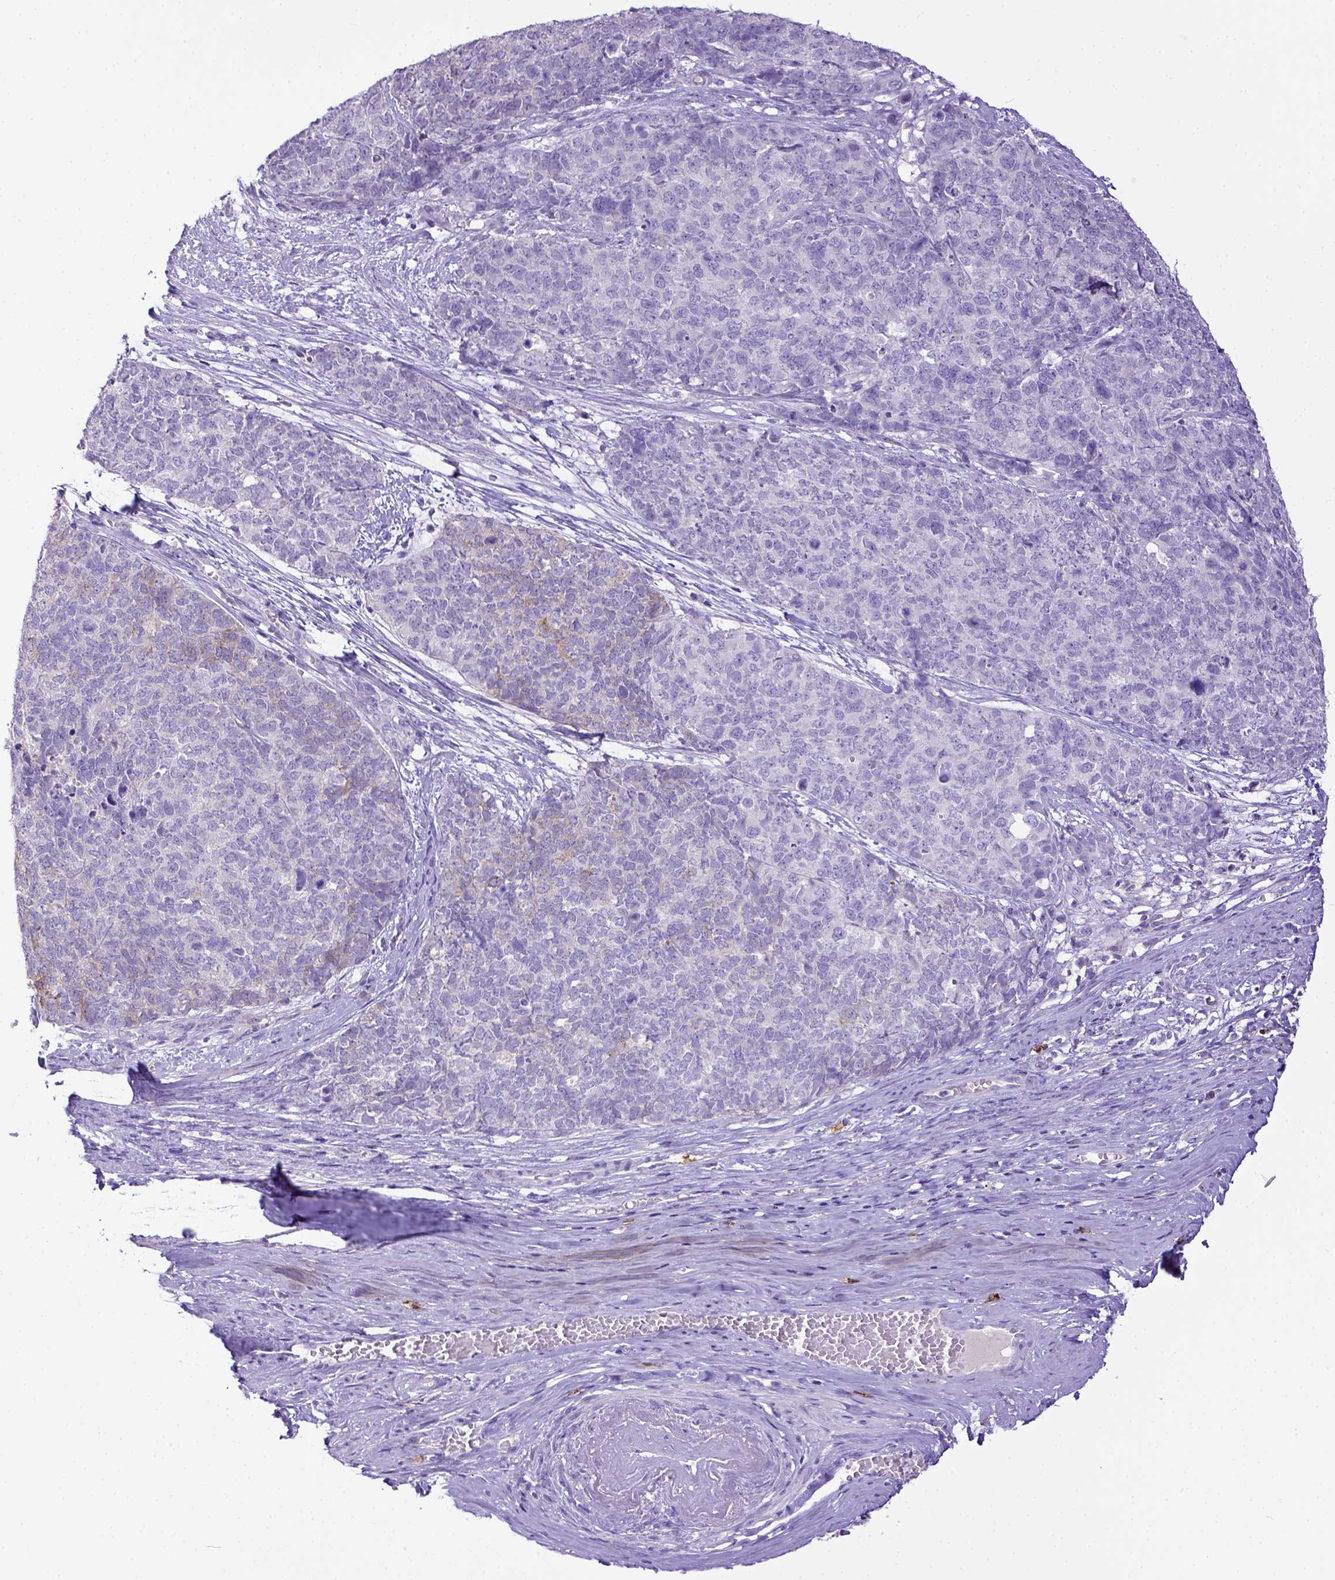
{"staining": {"intensity": "negative", "quantity": "none", "location": "none"}, "tissue": "cervical cancer", "cell_type": "Tumor cells", "image_type": "cancer", "snomed": [{"axis": "morphology", "description": "Squamous cell carcinoma, NOS"}, {"axis": "topography", "description": "Cervix"}], "caption": "Tumor cells are negative for protein expression in human cervical cancer (squamous cell carcinoma). Brightfield microscopy of immunohistochemistry stained with DAB (3,3'-diaminobenzidine) (brown) and hematoxylin (blue), captured at high magnification.", "gene": "KIT", "patient": {"sex": "female", "age": 63}}